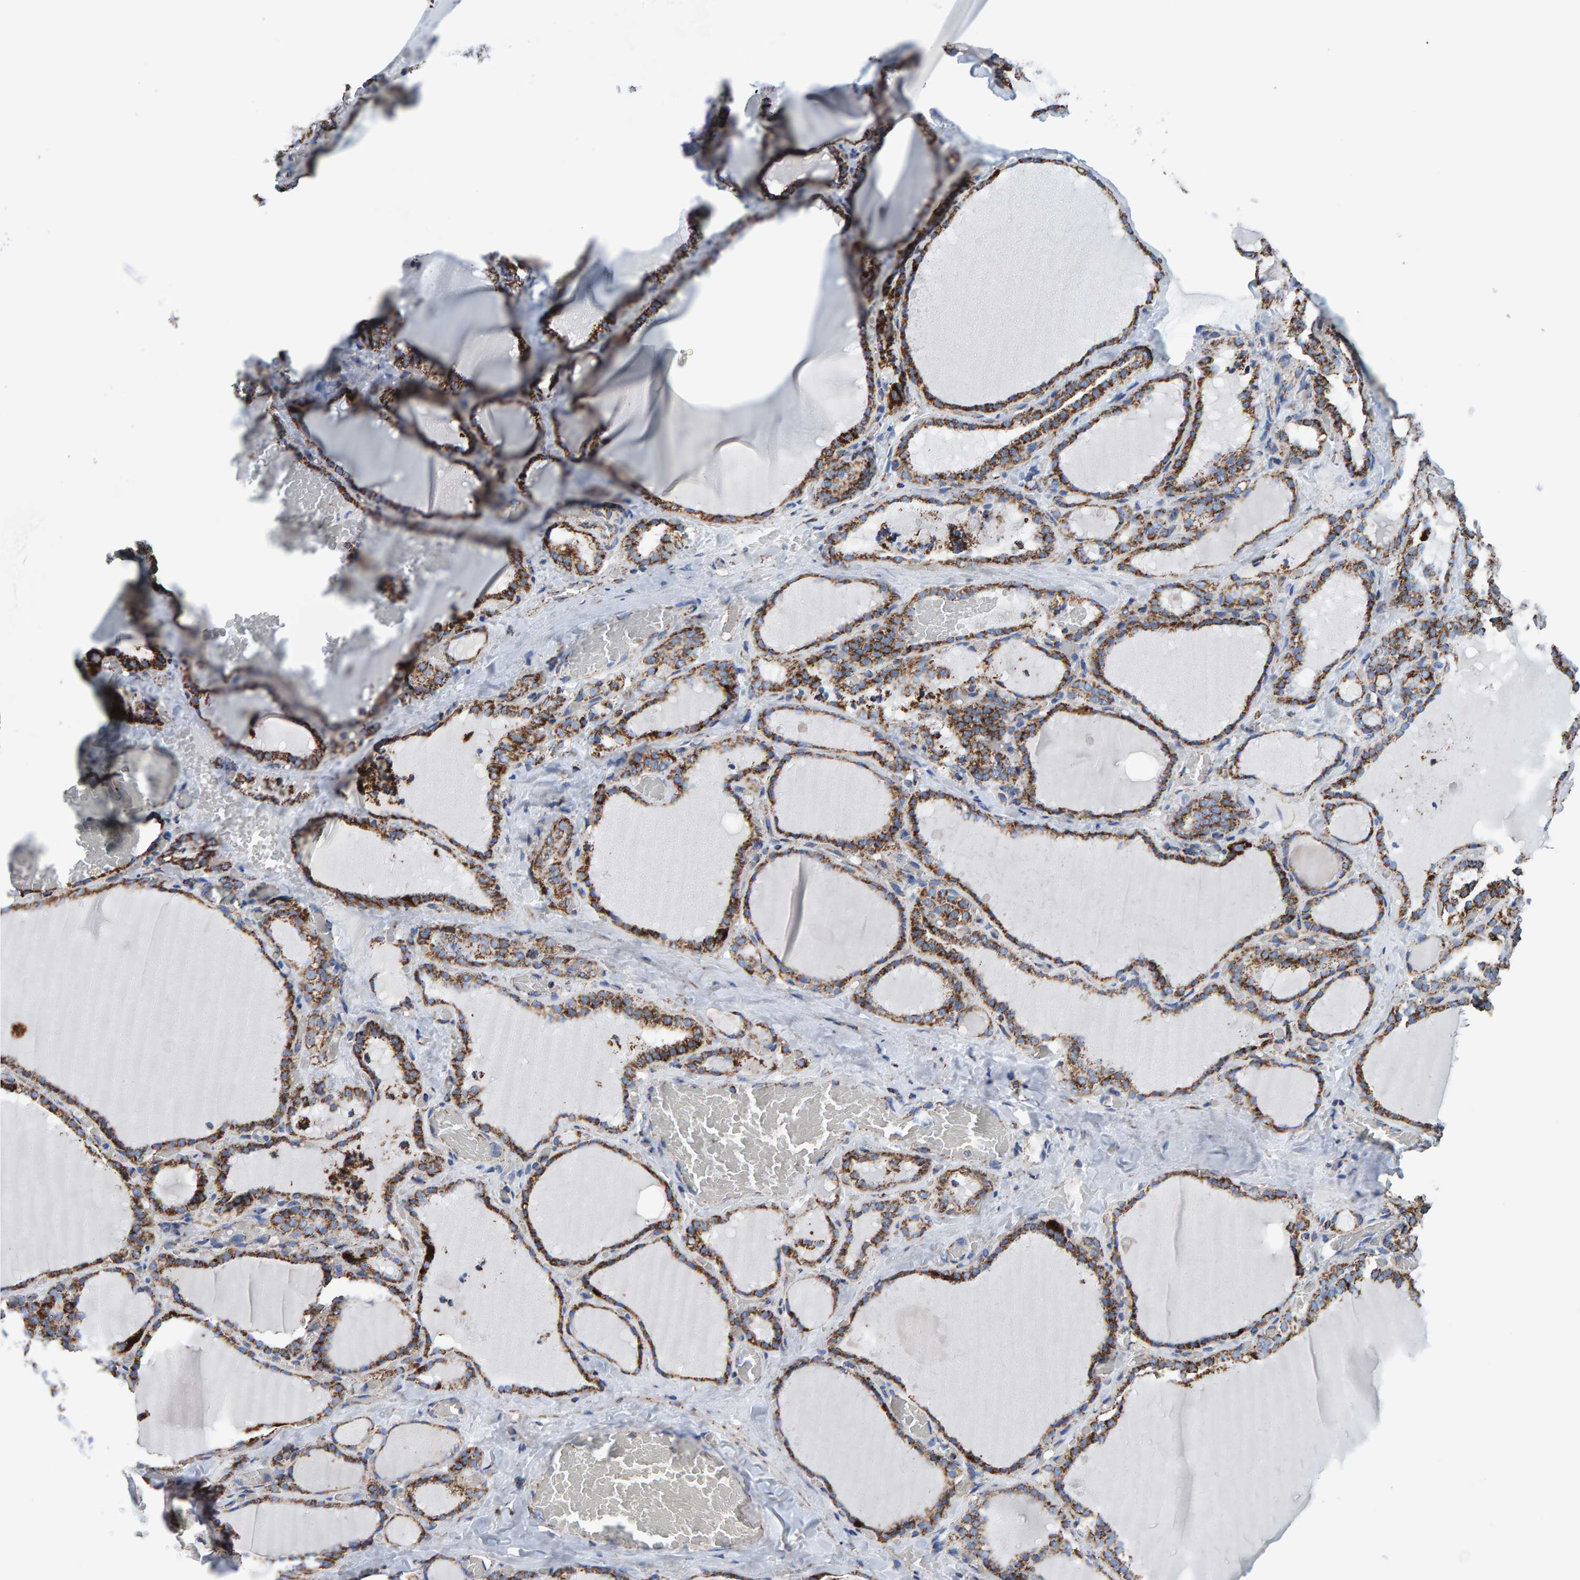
{"staining": {"intensity": "strong", "quantity": ">75%", "location": "cytoplasmic/membranous"}, "tissue": "thyroid gland", "cell_type": "Glandular cells", "image_type": "normal", "snomed": [{"axis": "morphology", "description": "Normal tissue, NOS"}, {"axis": "topography", "description": "Thyroid gland"}], "caption": "This micrograph displays immunohistochemistry (IHC) staining of benign human thyroid gland, with high strong cytoplasmic/membranous positivity in about >75% of glandular cells.", "gene": "ENSG00000262660", "patient": {"sex": "female", "age": 22}}